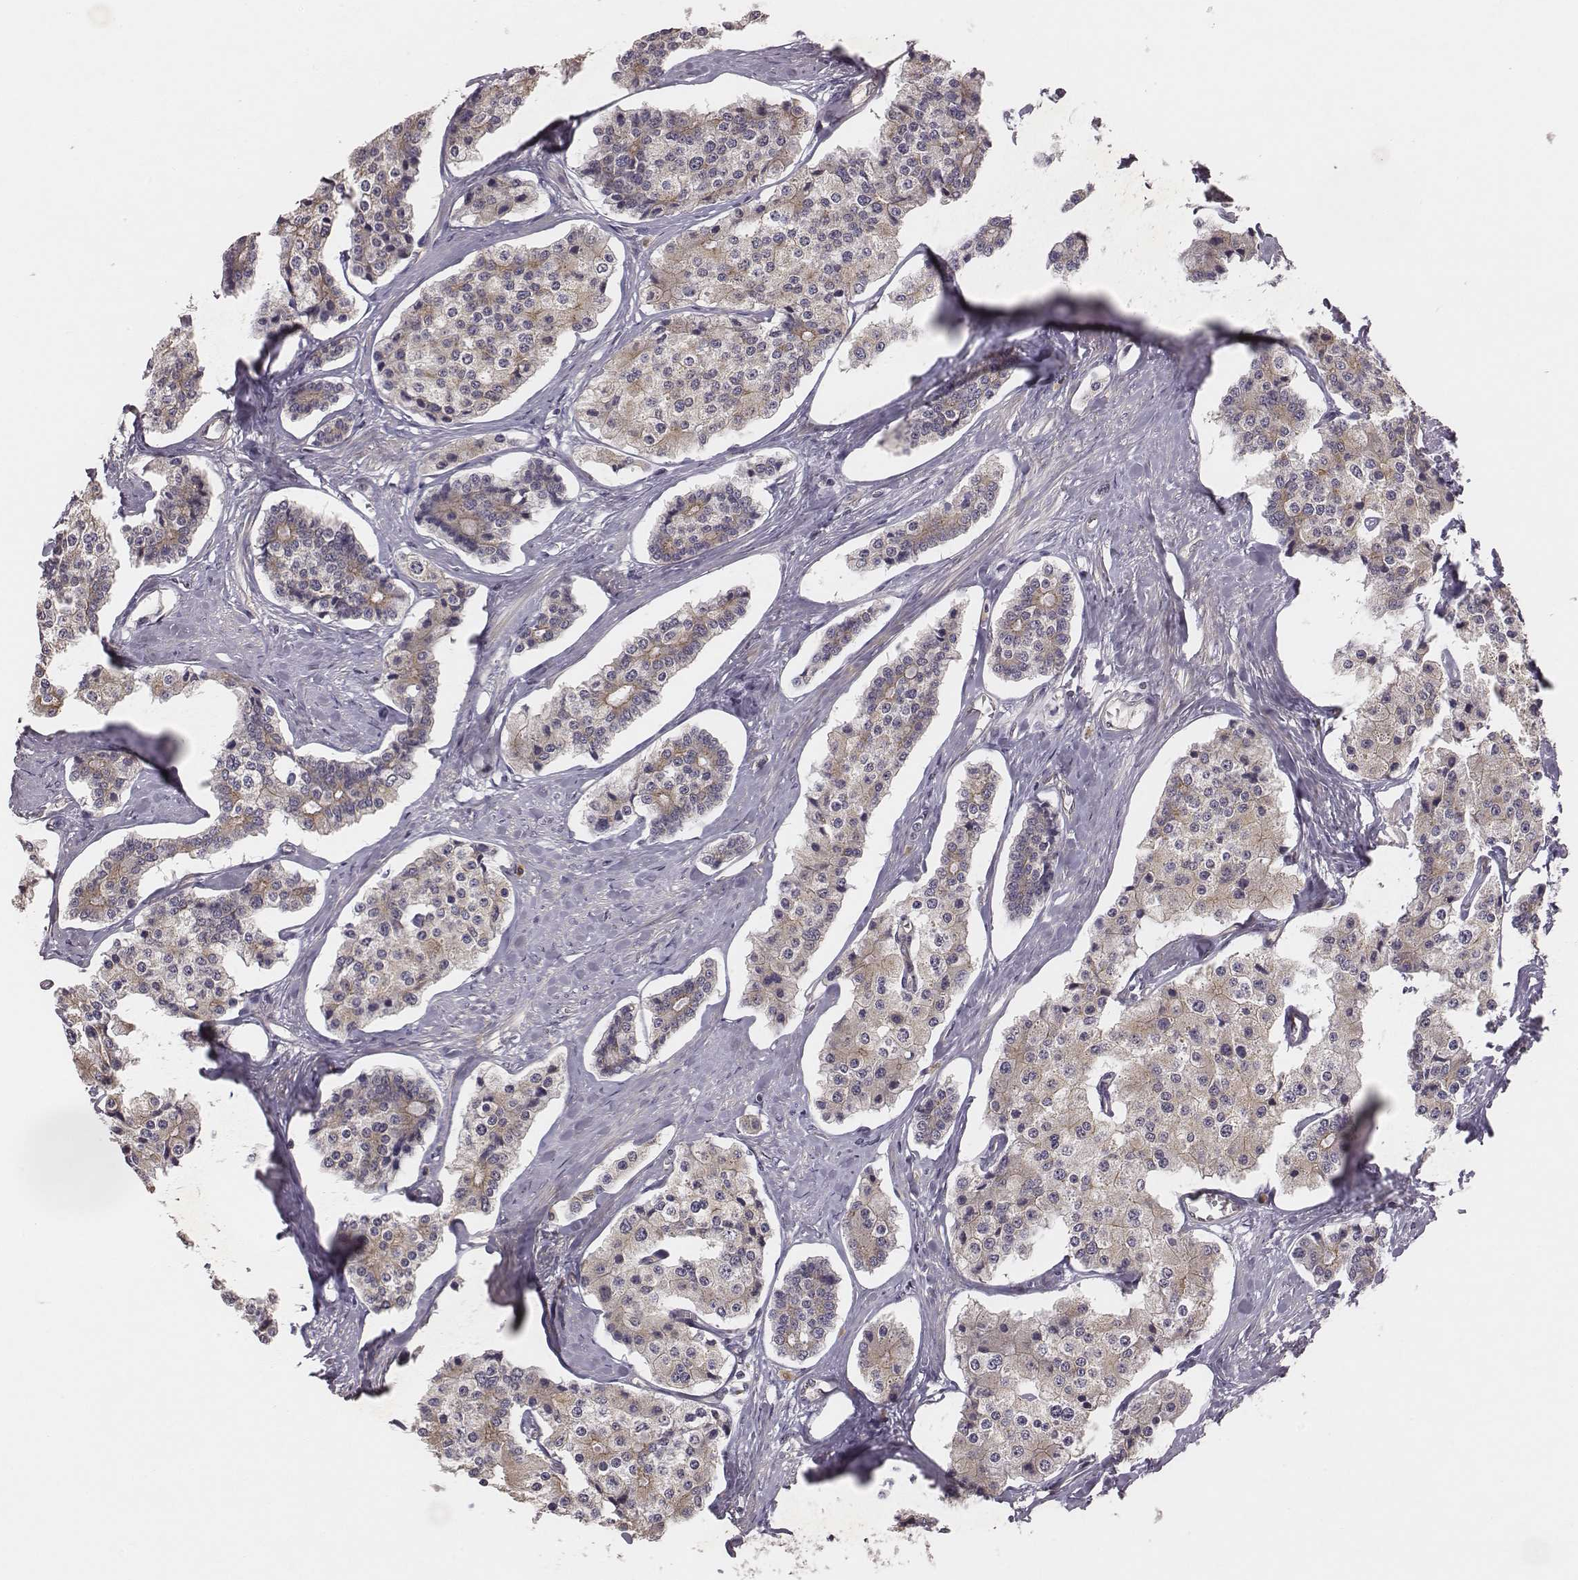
{"staining": {"intensity": "weak", "quantity": "<25%", "location": "cytoplasmic/membranous"}, "tissue": "carcinoid", "cell_type": "Tumor cells", "image_type": "cancer", "snomed": [{"axis": "morphology", "description": "Carcinoid, malignant, NOS"}, {"axis": "topography", "description": "Small intestine"}], "caption": "High magnification brightfield microscopy of carcinoid (malignant) stained with DAB (brown) and counterstained with hematoxylin (blue): tumor cells show no significant staining. (Immunohistochemistry, brightfield microscopy, high magnification).", "gene": "SCARF1", "patient": {"sex": "female", "age": 65}}